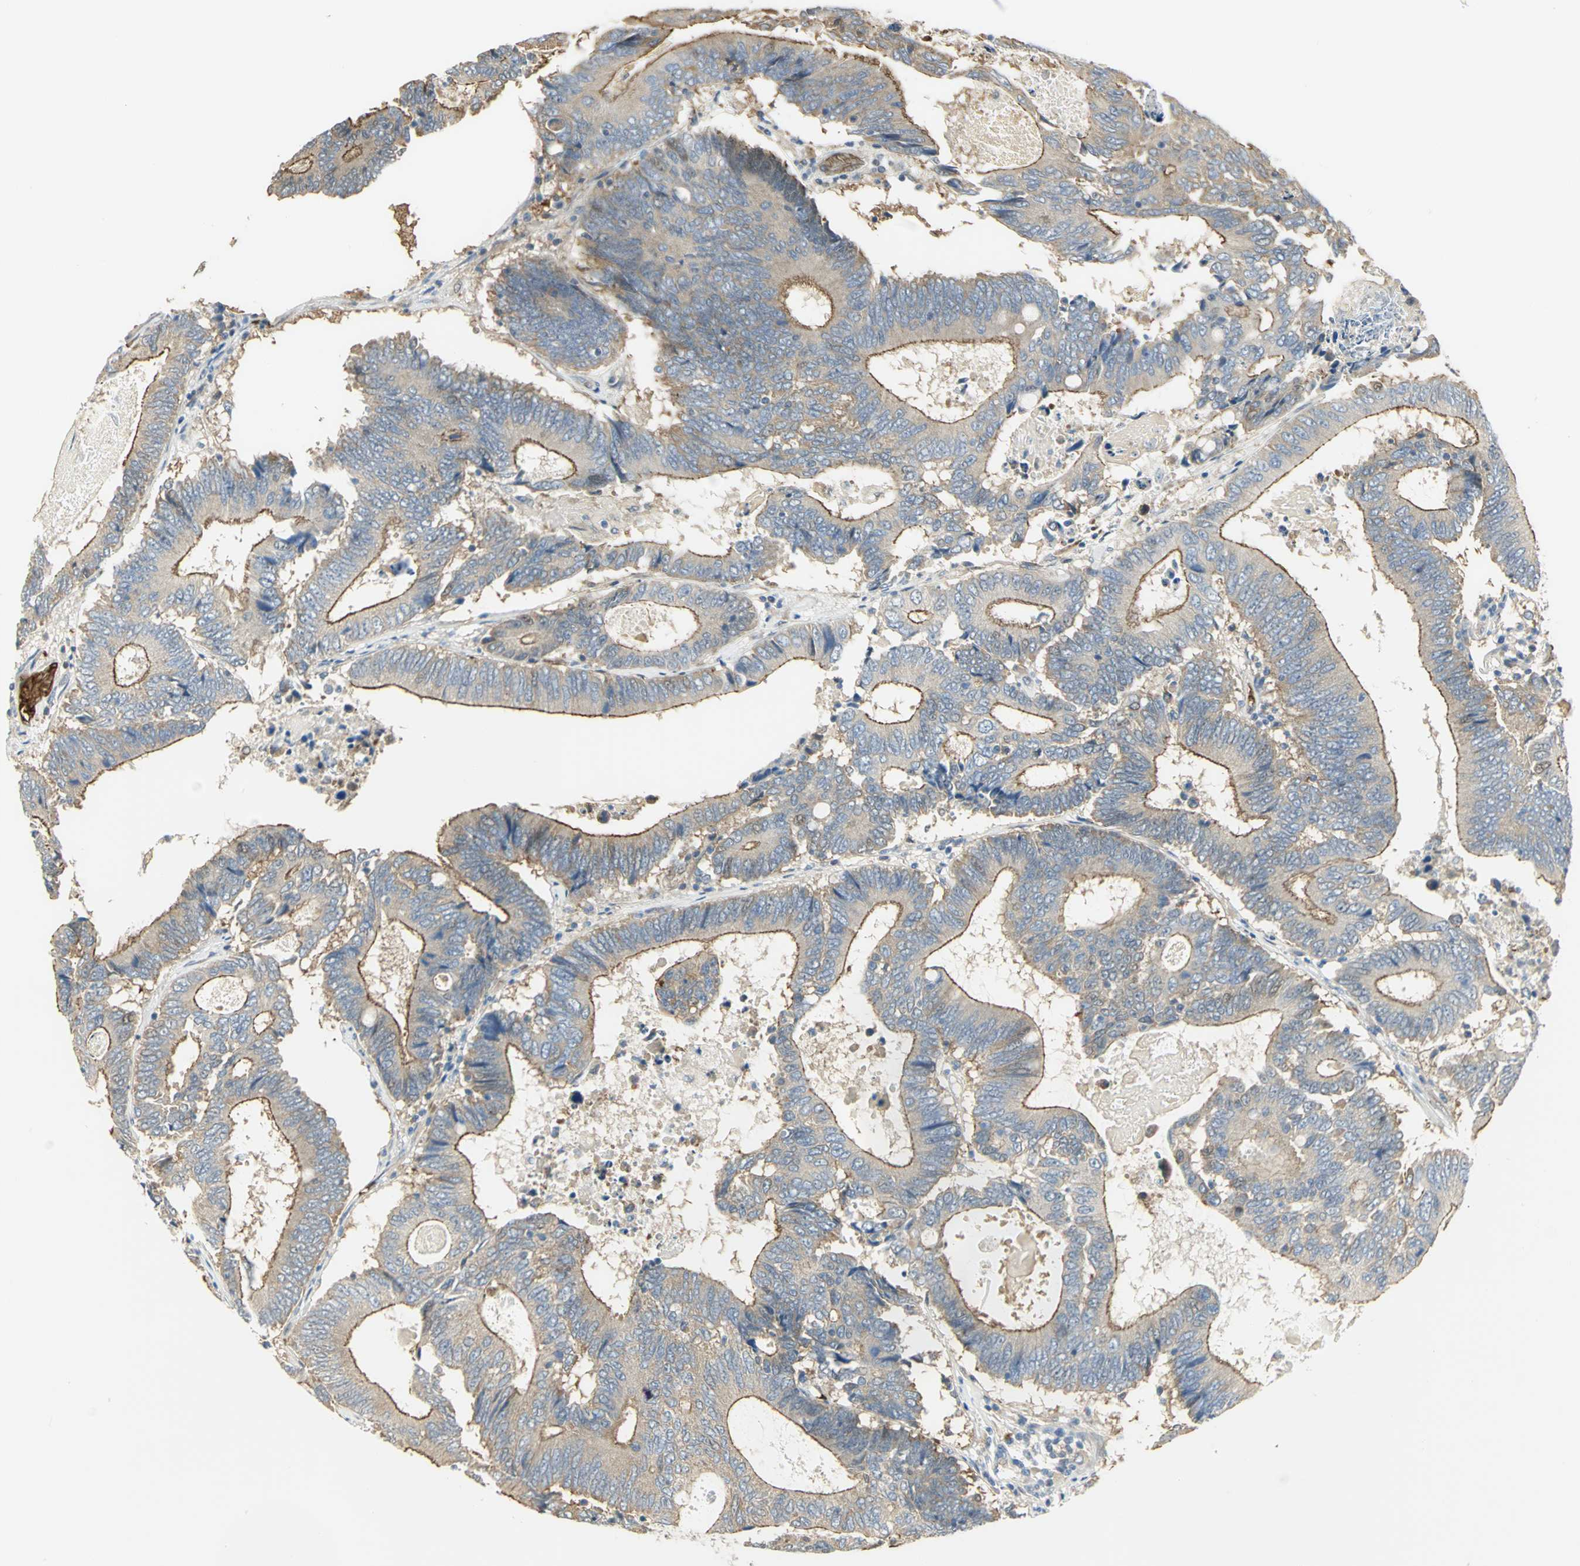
{"staining": {"intensity": "moderate", "quantity": ">75%", "location": "cytoplasmic/membranous"}, "tissue": "colorectal cancer", "cell_type": "Tumor cells", "image_type": "cancer", "snomed": [{"axis": "morphology", "description": "Adenocarcinoma, NOS"}, {"axis": "topography", "description": "Colon"}], "caption": "A photomicrograph of human colorectal adenocarcinoma stained for a protein displays moderate cytoplasmic/membranous brown staining in tumor cells.", "gene": "ANK1", "patient": {"sex": "female", "age": 78}}